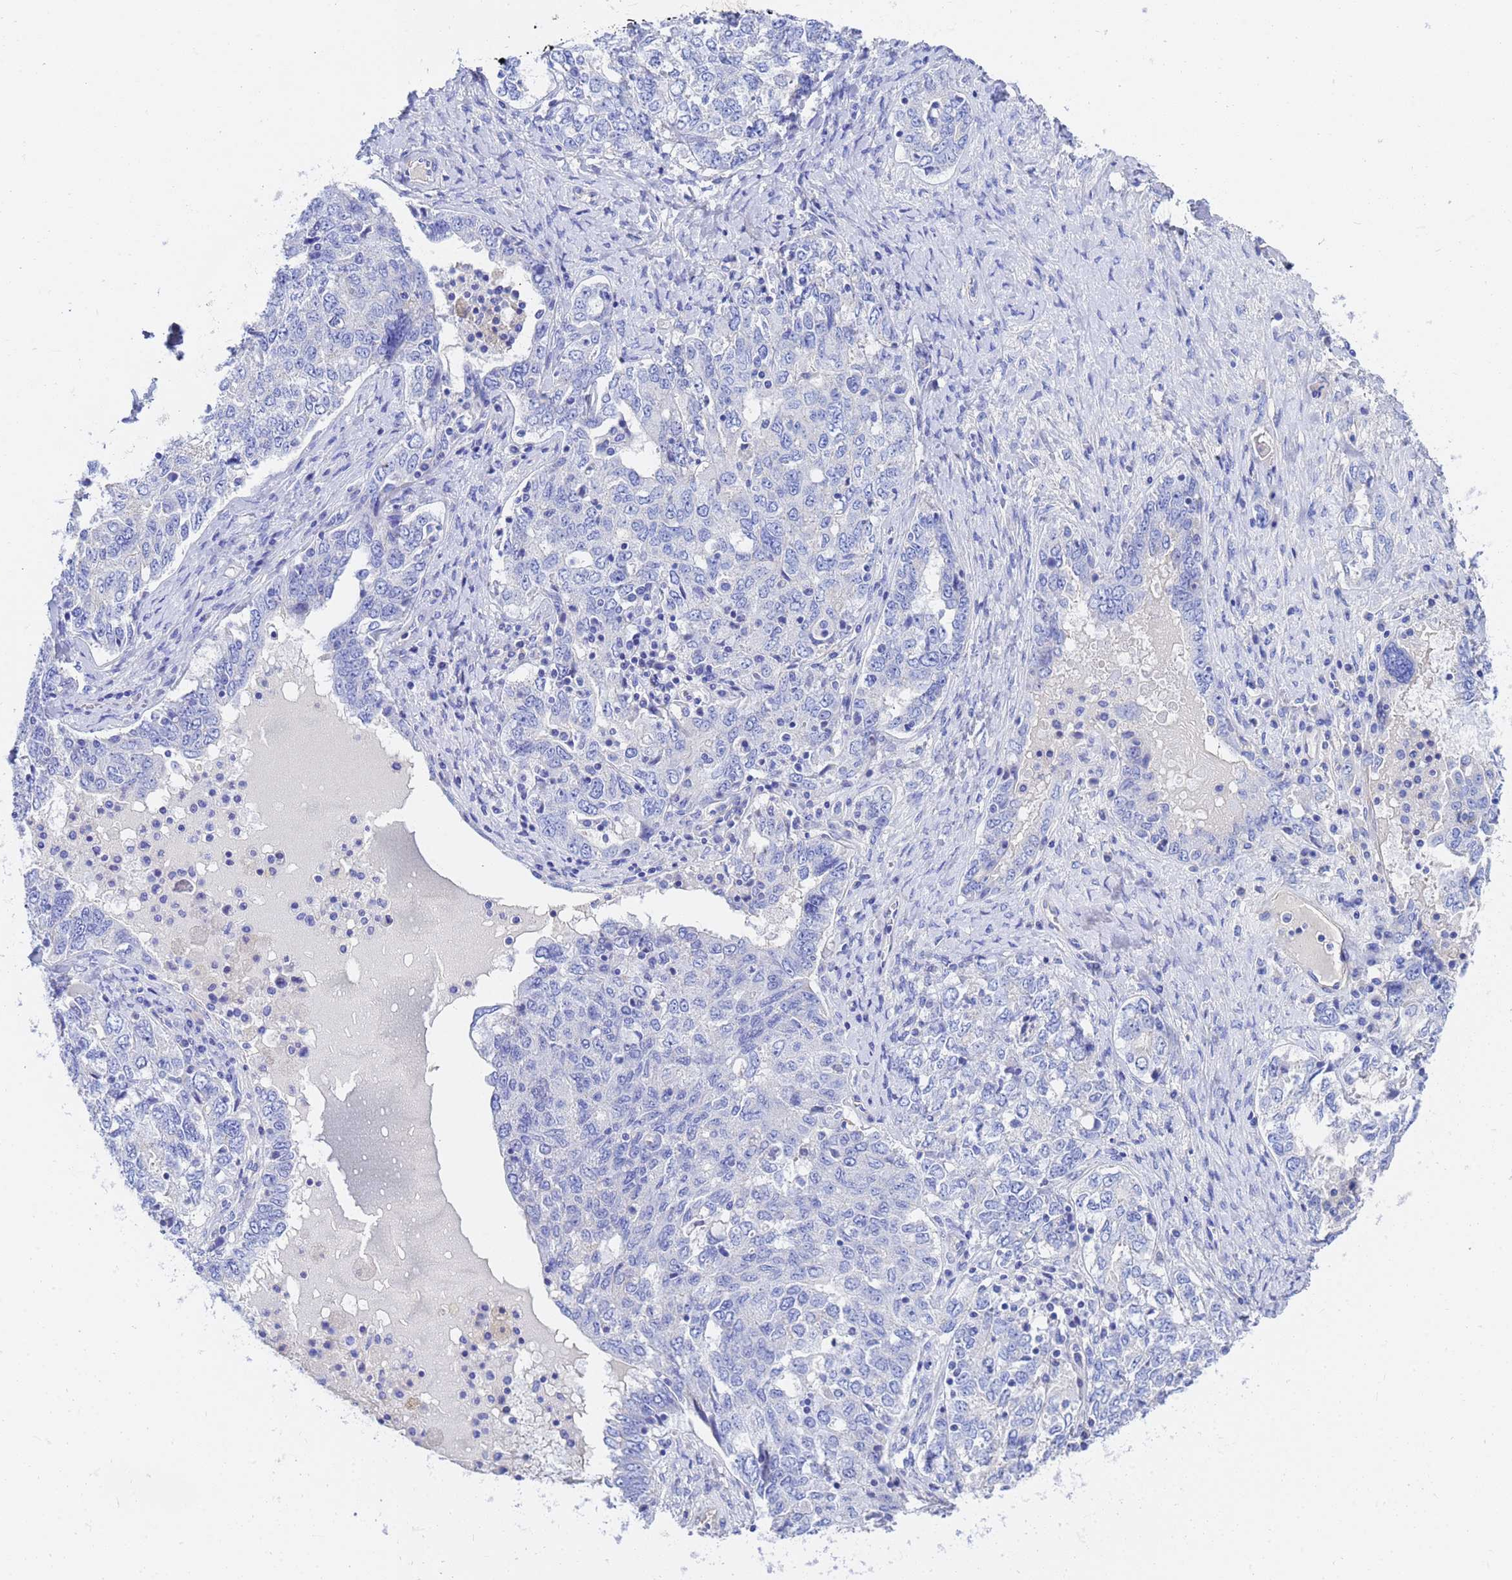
{"staining": {"intensity": "negative", "quantity": "none", "location": "none"}, "tissue": "ovarian cancer", "cell_type": "Tumor cells", "image_type": "cancer", "snomed": [{"axis": "morphology", "description": "Carcinoma, endometroid"}, {"axis": "topography", "description": "Ovary"}], "caption": "This image is of ovarian cancer stained with immunohistochemistry (IHC) to label a protein in brown with the nuclei are counter-stained blue. There is no expression in tumor cells.", "gene": "CST4", "patient": {"sex": "female", "age": 62}}